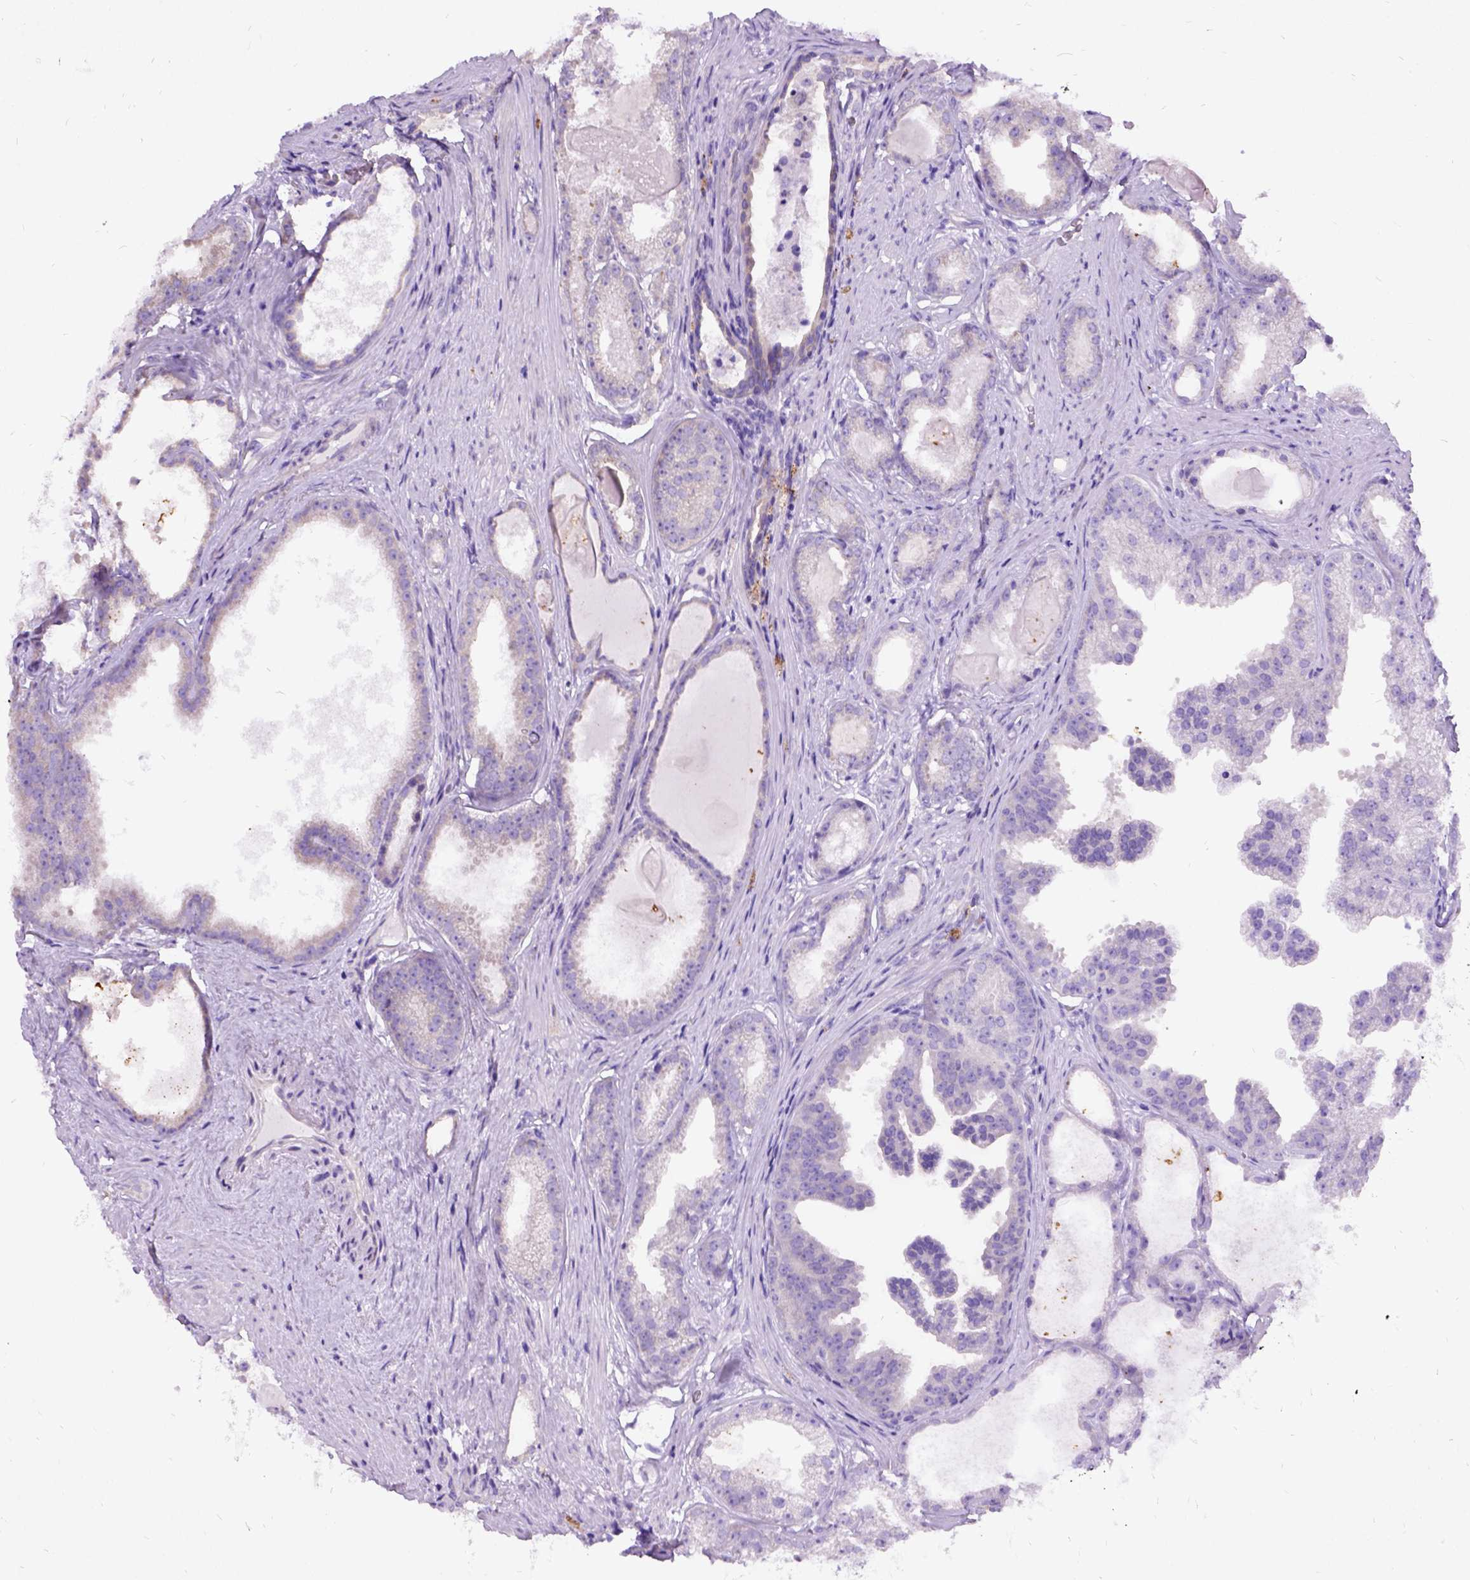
{"staining": {"intensity": "negative", "quantity": "none", "location": "none"}, "tissue": "prostate cancer", "cell_type": "Tumor cells", "image_type": "cancer", "snomed": [{"axis": "morphology", "description": "Adenocarcinoma, Low grade"}, {"axis": "topography", "description": "Prostate"}], "caption": "Human low-grade adenocarcinoma (prostate) stained for a protein using immunohistochemistry (IHC) demonstrates no staining in tumor cells.", "gene": "CFAP54", "patient": {"sex": "male", "age": 65}}